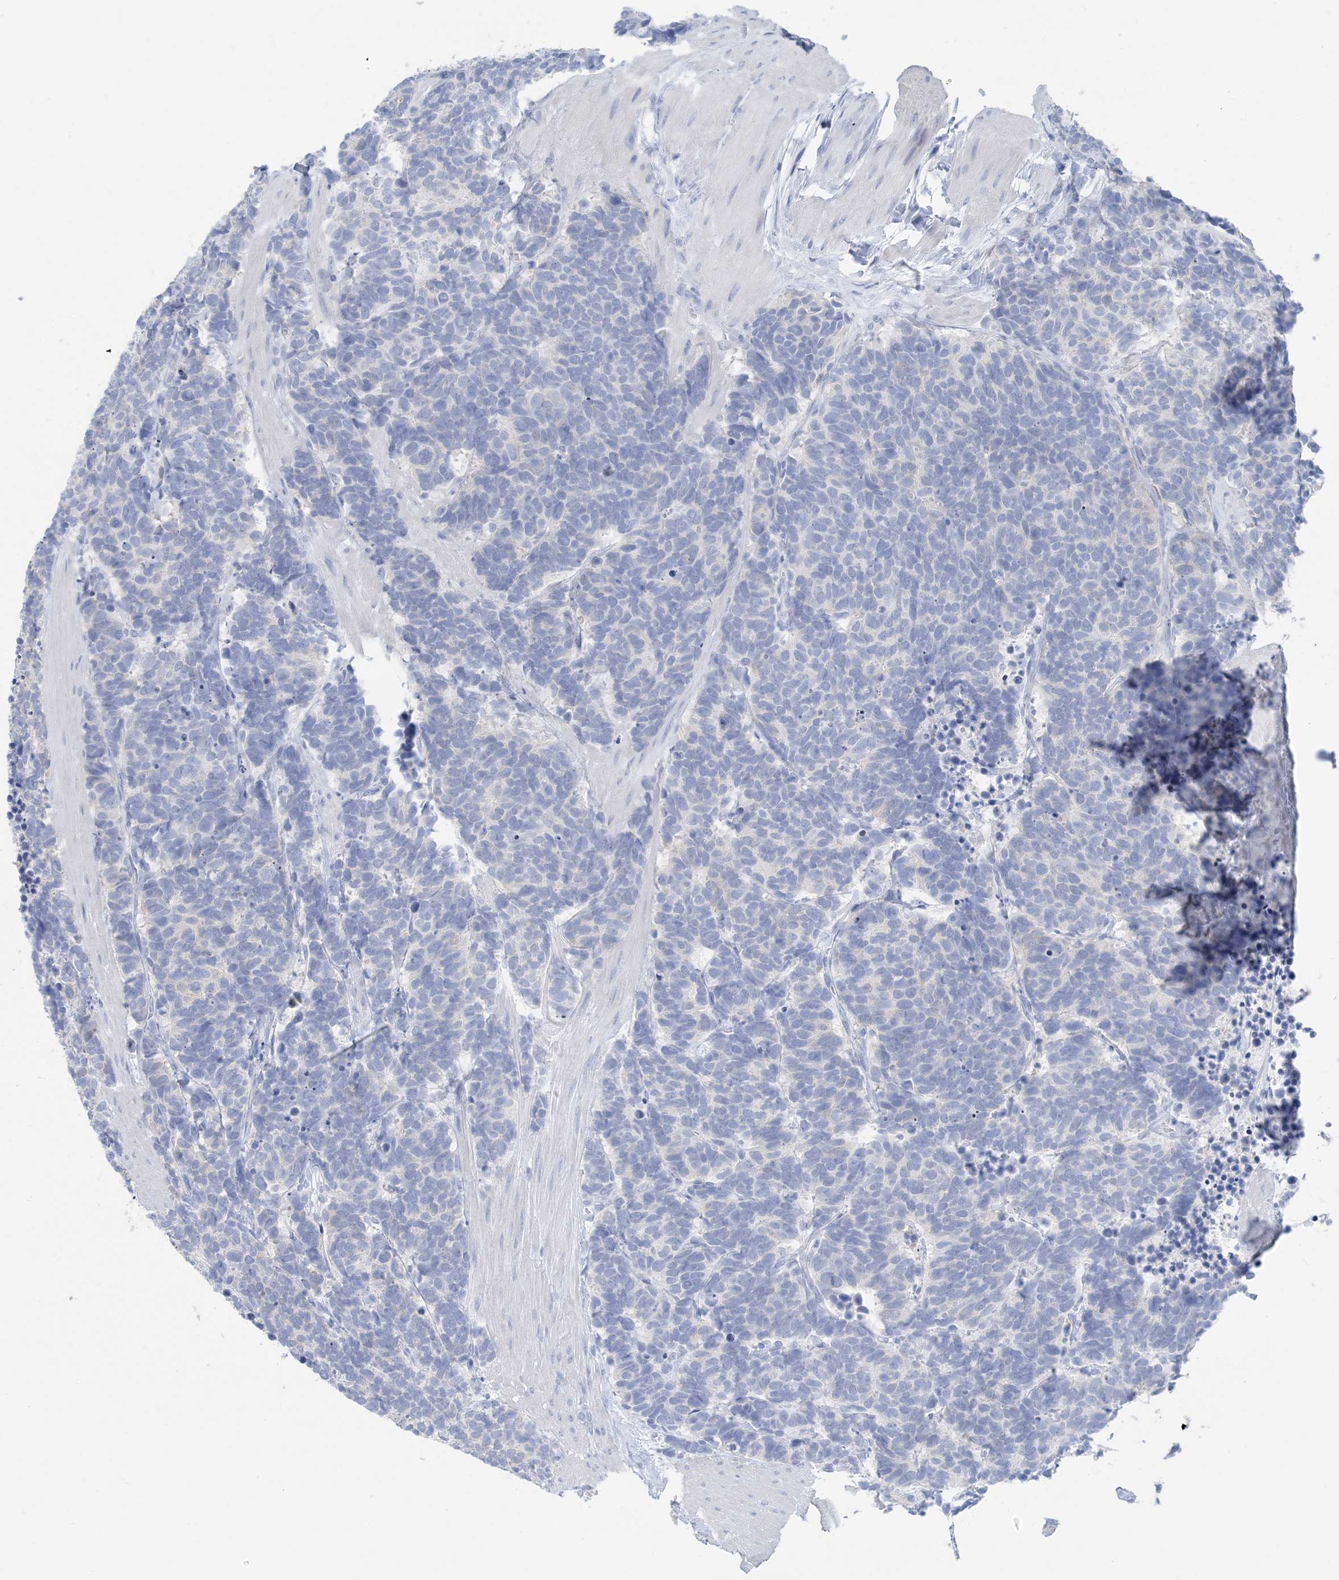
{"staining": {"intensity": "negative", "quantity": "none", "location": "none"}, "tissue": "carcinoid", "cell_type": "Tumor cells", "image_type": "cancer", "snomed": [{"axis": "morphology", "description": "Carcinoma, NOS"}, {"axis": "morphology", "description": "Carcinoid, malignant, NOS"}, {"axis": "topography", "description": "Urinary bladder"}], "caption": "DAB immunohistochemical staining of human carcinoid (malignant) demonstrates no significant positivity in tumor cells.", "gene": "SH3YL1", "patient": {"sex": "male", "age": 57}}